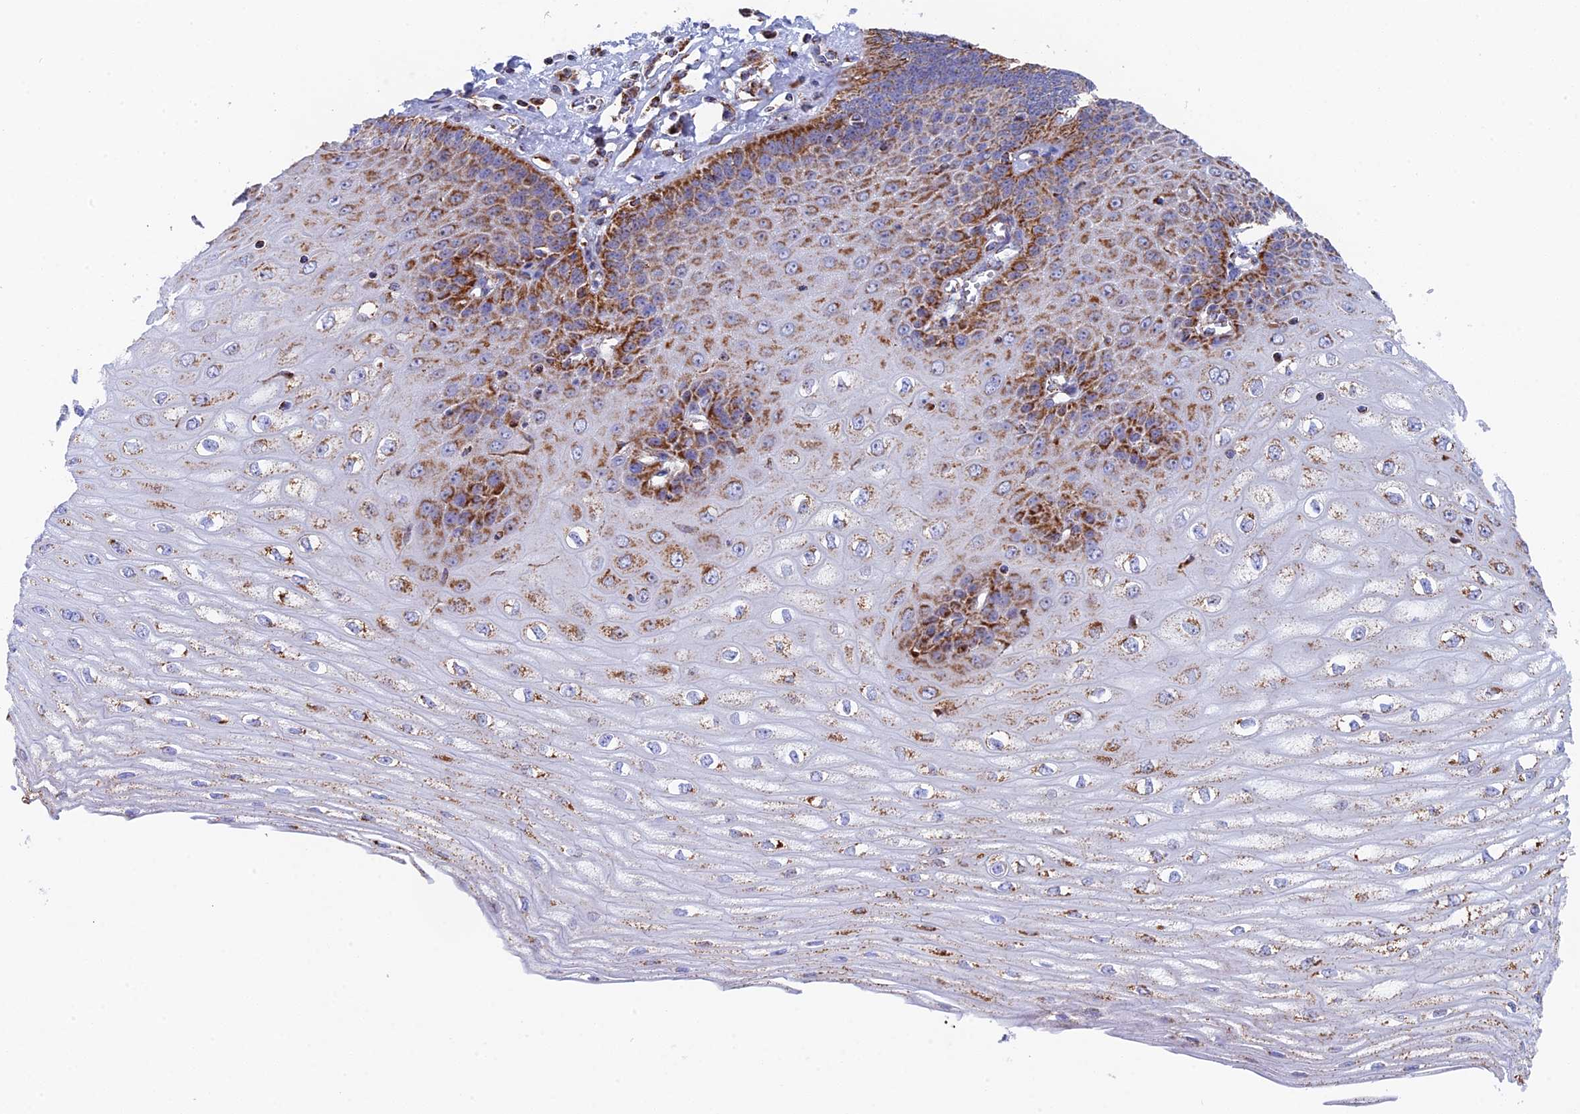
{"staining": {"intensity": "strong", "quantity": ">75%", "location": "cytoplasmic/membranous"}, "tissue": "esophagus", "cell_type": "Squamous epithelial cells", "image_type": "normal", "snomed": [{"axis": "morphology", "description": "Normal tissue, NOS"}, {"axis": "topography", "description": "Esophagus"}], "caption": "Strong cytoplasmic/membranous expression for a protein is identified in about >75% of squamous epithelial cells of normal esophagus using immunohistochemistry (IHC).", "gene": "NDUFA5", "patient": {"sex": "male", "age": 60}}